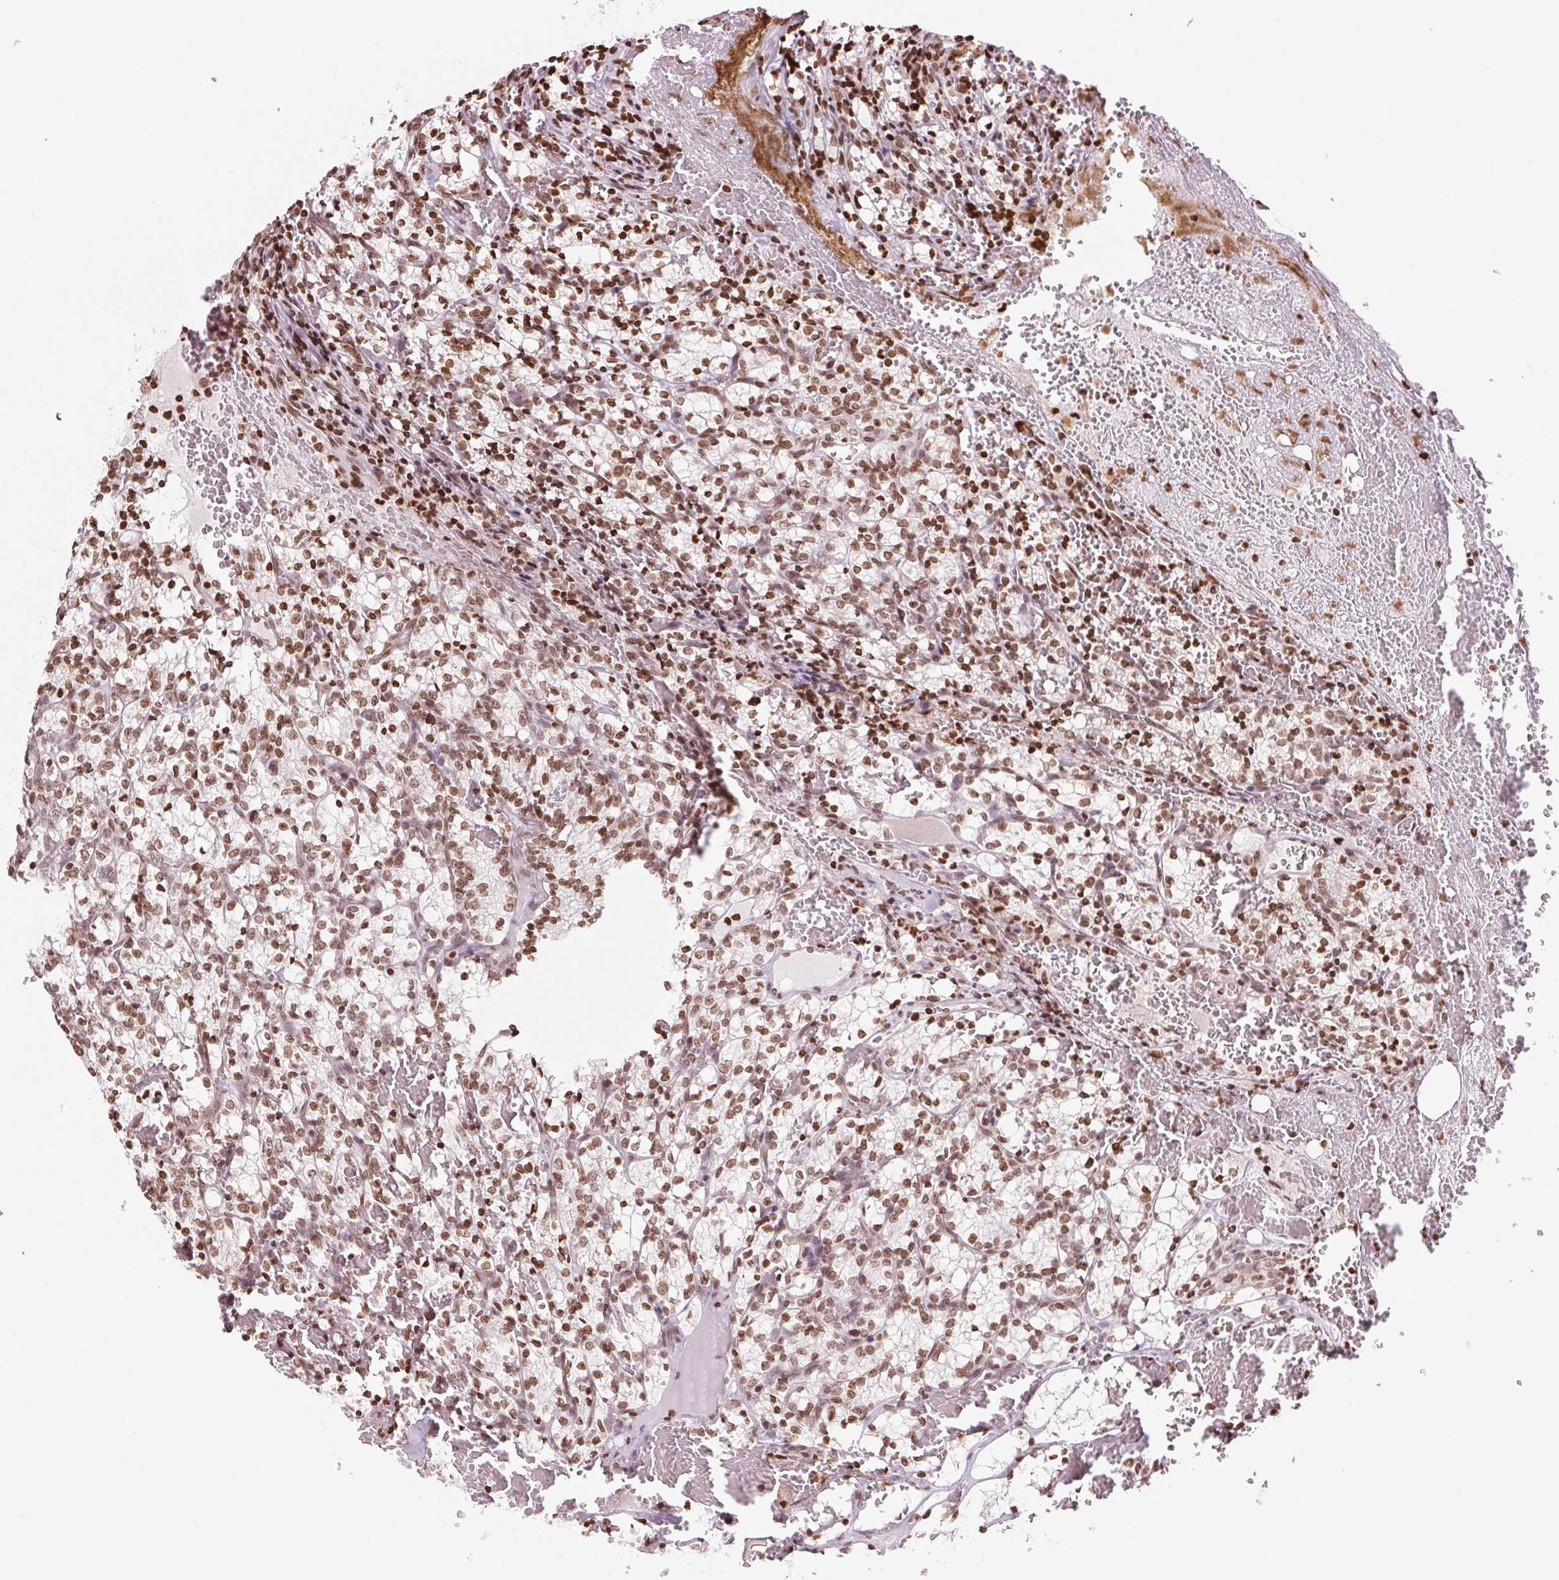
{"staining": {"intensity": "moderate", "quantity": ">75%", "location": "nuclear"}, "tissue": "renal cancer", "cell_type": "Tumor cells", "image_type": "cancer", "snomed": [{"axis": "morphology", "description": "Adenocarcinoma, NOS"}, {"axis": "topography", "description": "Kidney"}], "caption": "This photomicrograph demonstrates immunohistochemistry (IHC) staining of renal adenocarcinoma, with medium moderate nuclear staining in approximately >75% of tumor cells.", "gene": "SMIM12", "patient": {"sex": "female", "age": 69}}